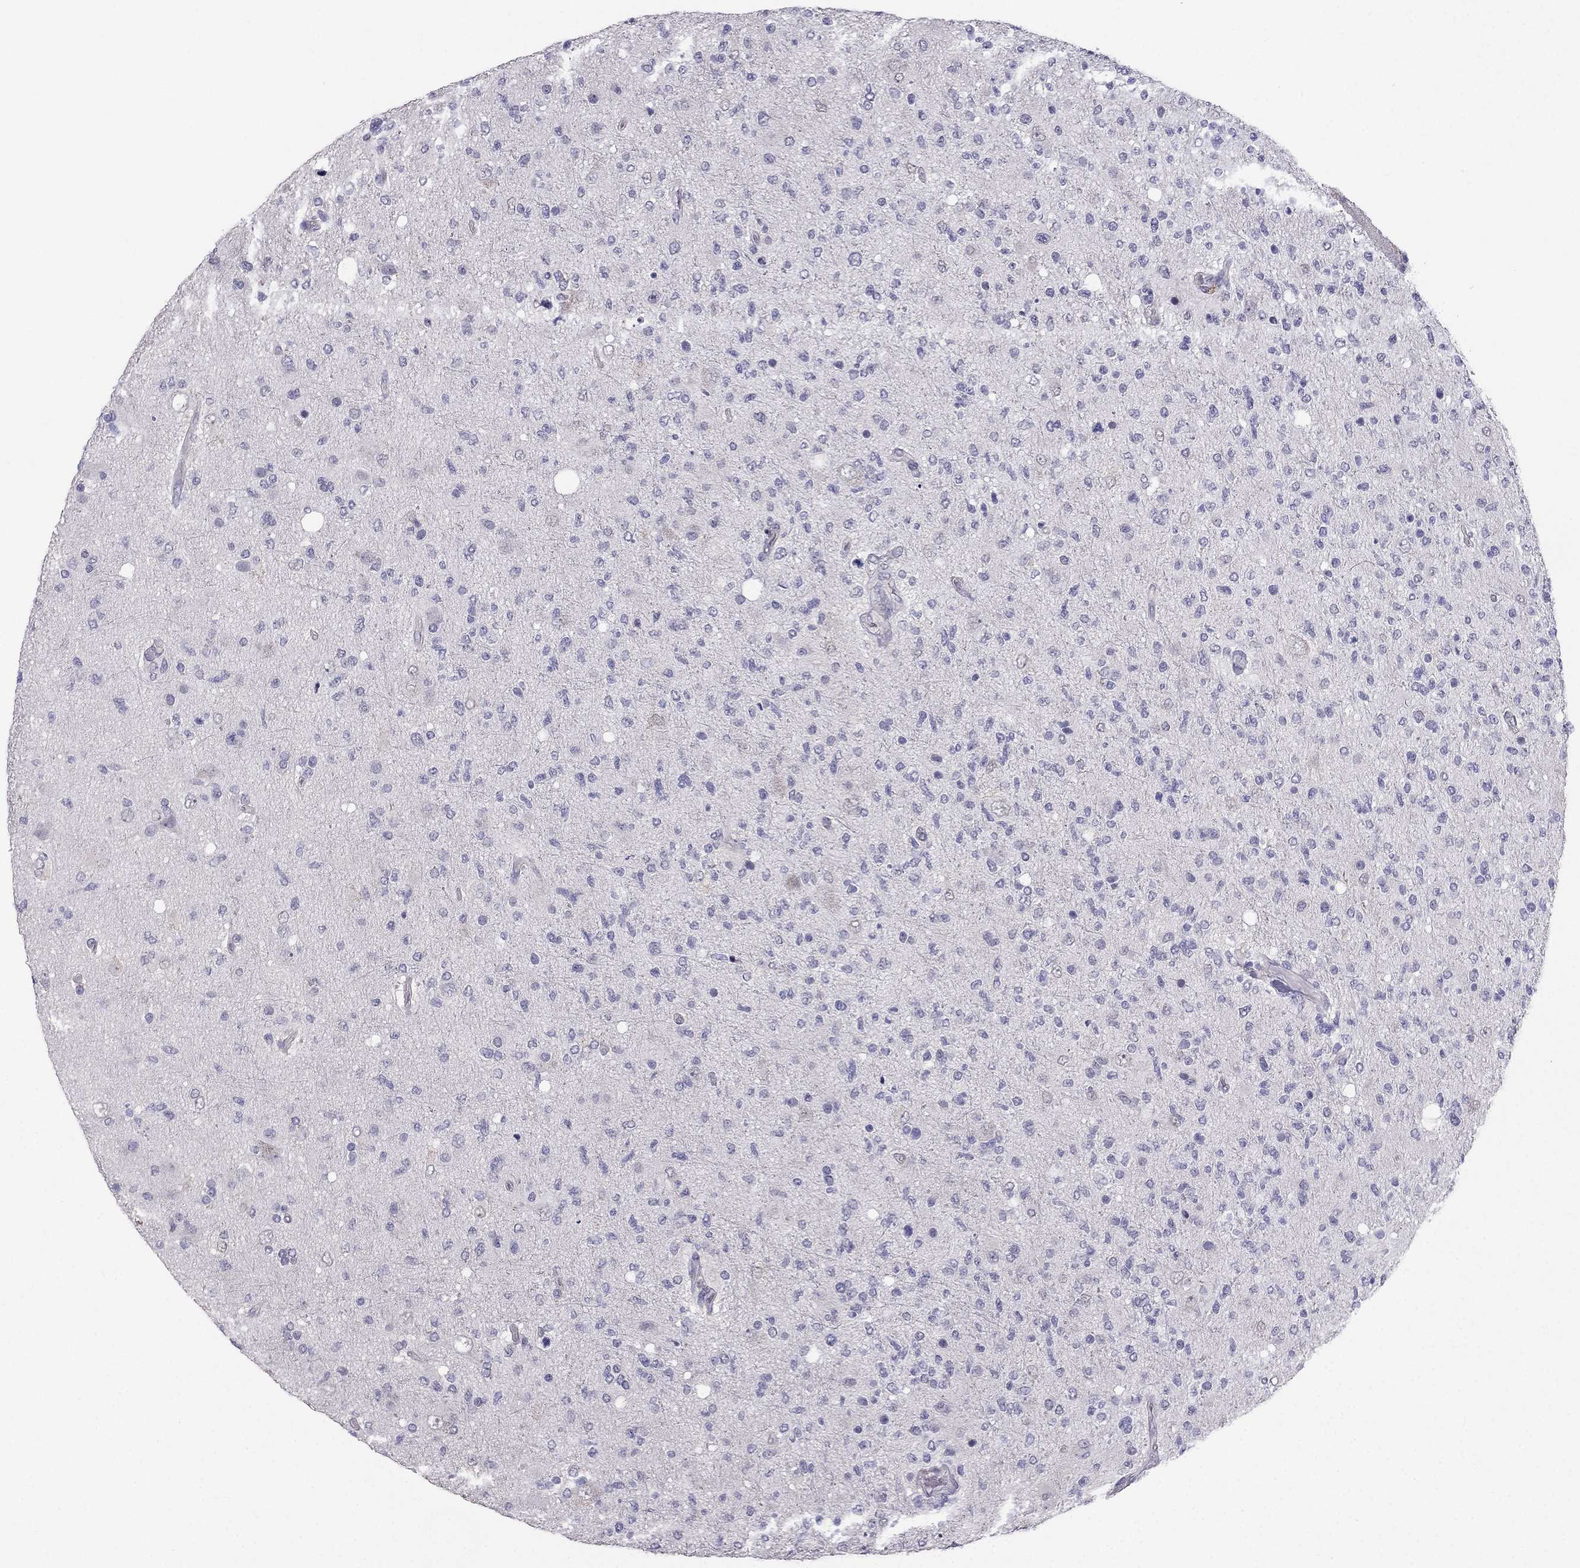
{"staining": {"intensity": "negative", "quantity": "none", "location": "none"}, "tissue": "glioma", "cell_type": "Tumor cells", "image_type": "cancer", "snomed": [{"axis": "morphology", "description": "Glioma, malignant, High grade"}, {"axis": "topography", "description": "Cerebral cortex"}], "caption": "Tumor cells are negative for protein expression in human glioma.", "gene": "HSFX1", "patient": {"sex": "male", "age": 70}}